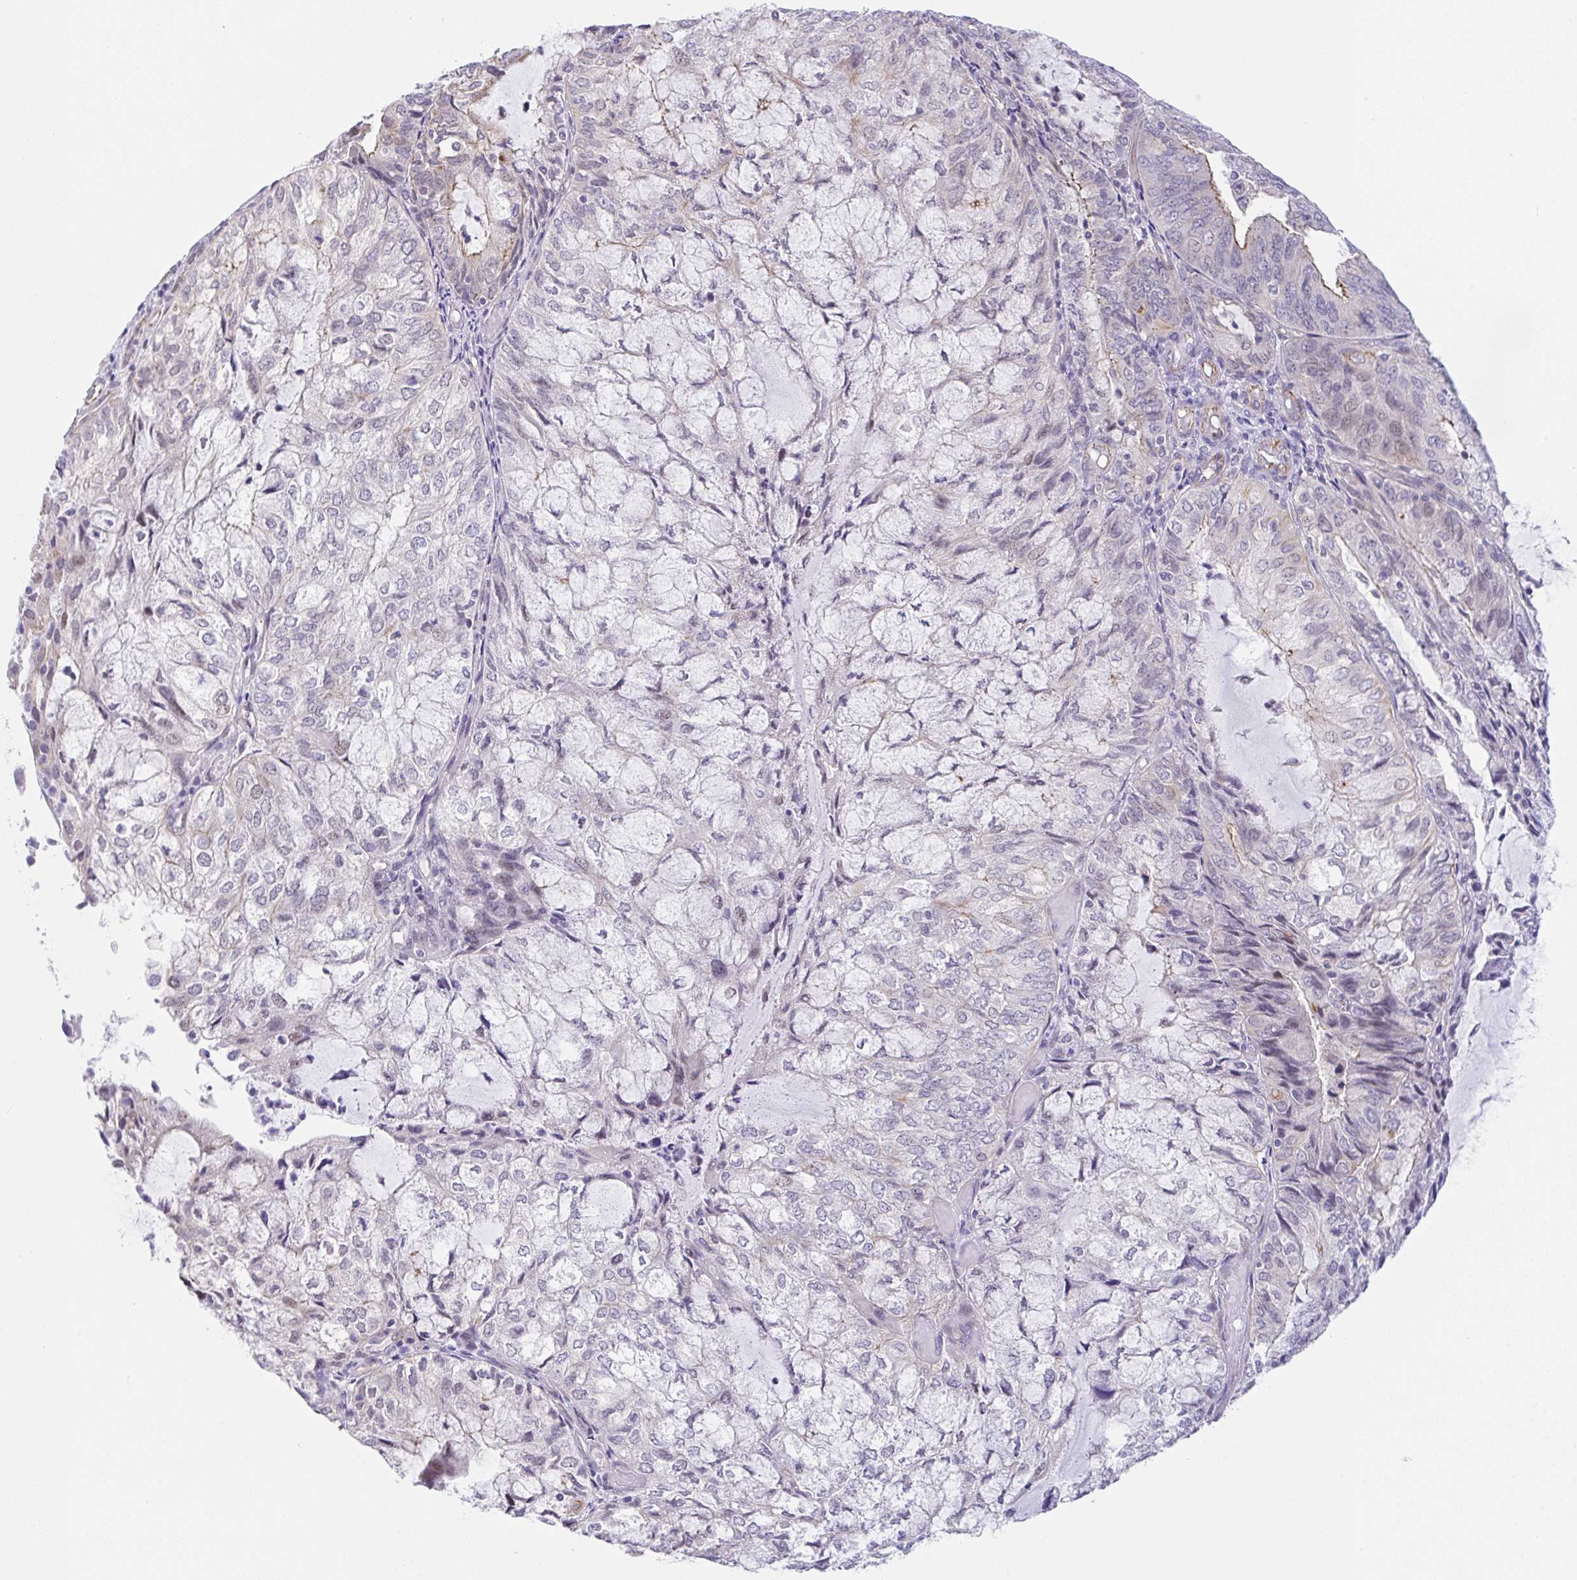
{"staining": {"intensity": "weak", "quantity": "<25%", "location": "cytoplasmic/membranous"}, "tissue": "endometrial cancer", "cell_type": "Tumor cells", "image_type": "cancer", "snomed": [{"axis": "morphology", "description": "Adenocarcinoma, NOS"}, {"axis": "topography", "description": "Endometrium"}], "caption": "There is no significant expression in tumor cells of endometrial adenocarcinoma.", "gene": "CGNL1", "patient": {"sex": "female", "age": 81}}